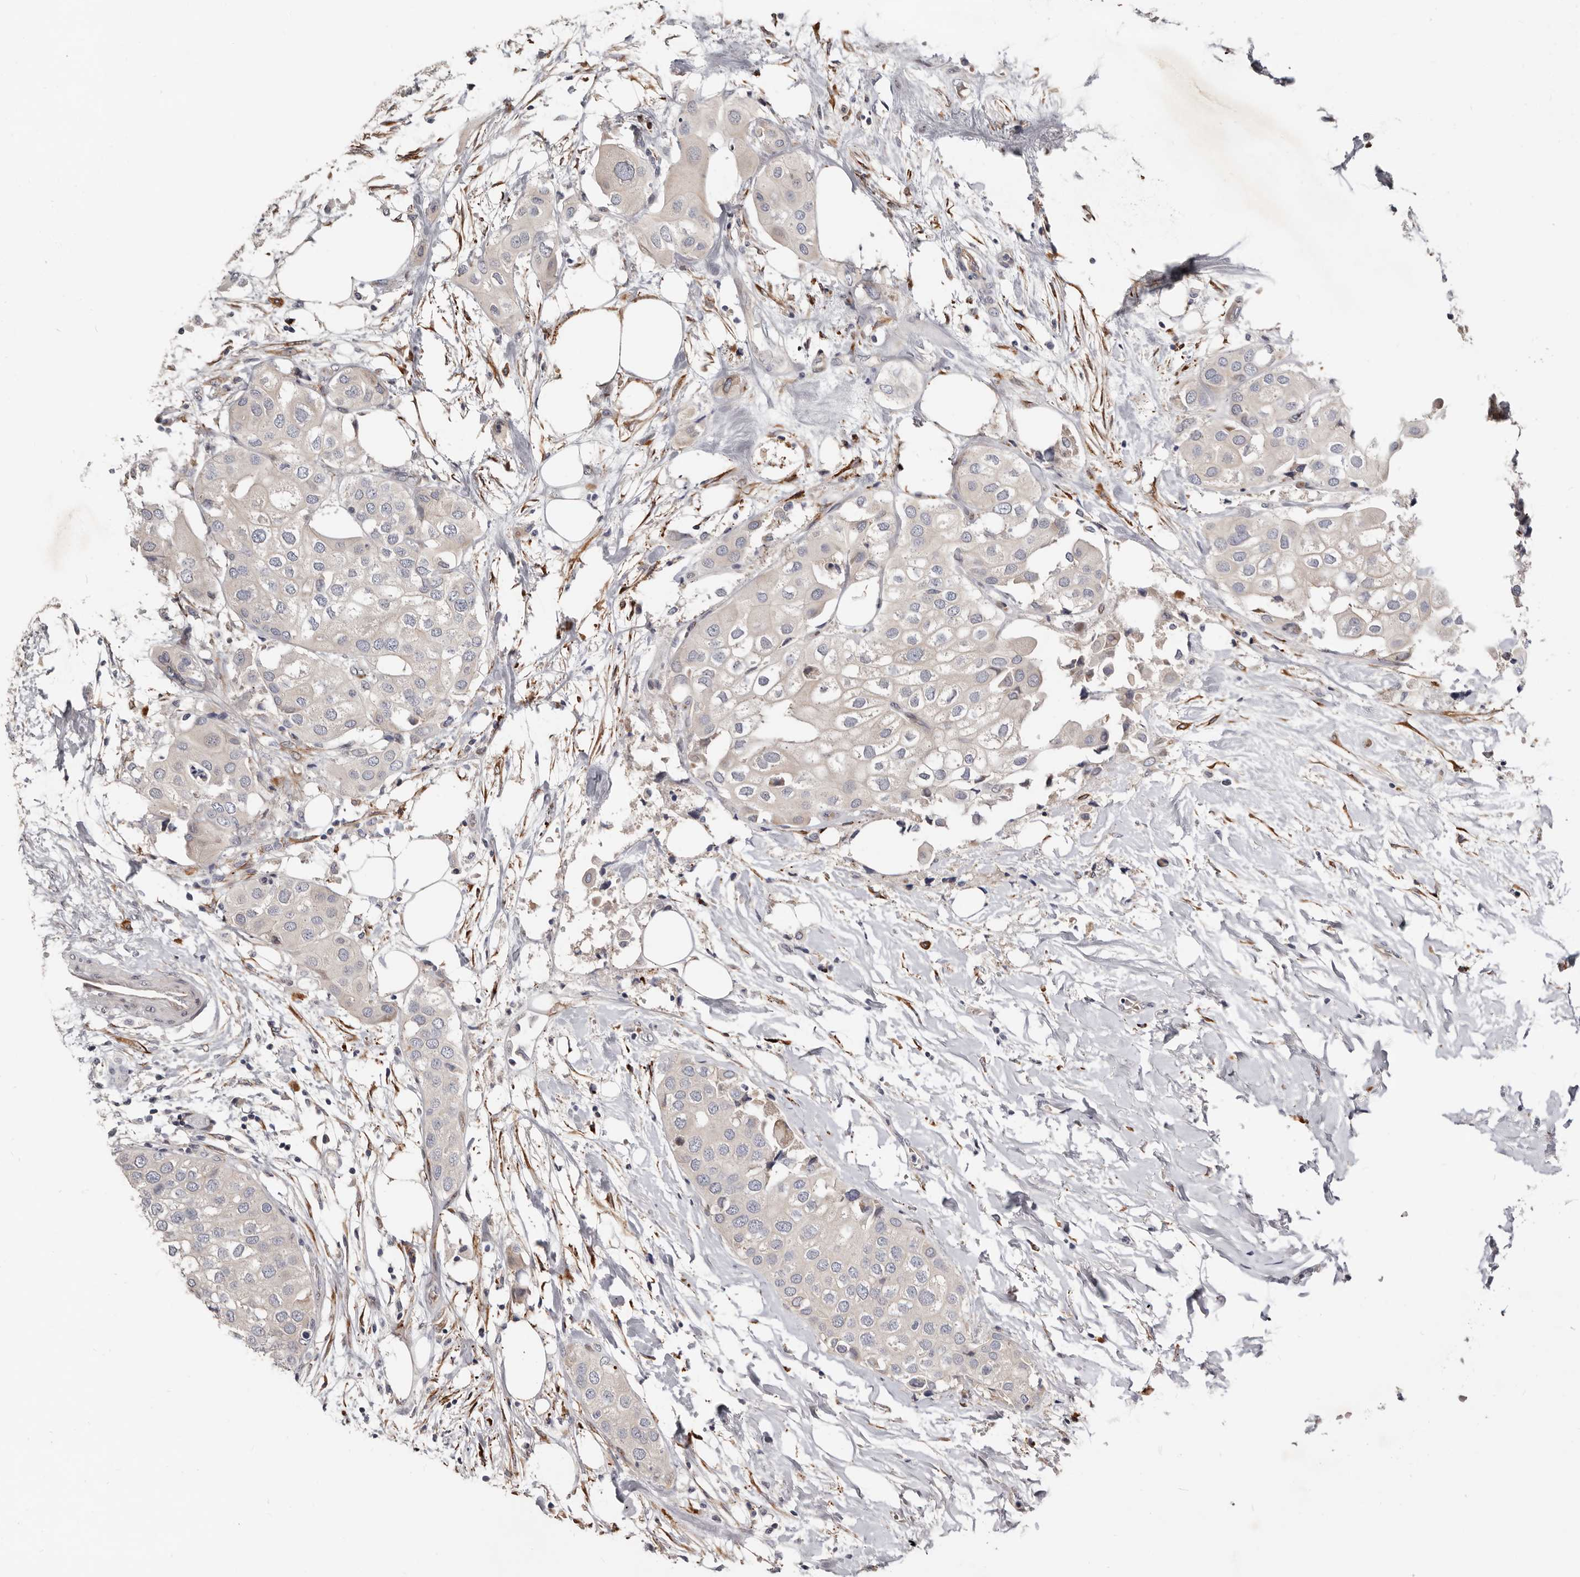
{"staining": {"intensity": "negative", "quantity": "none", "location": "none"}, "tissue": "urothelial cancer", "cell_type": "Tumor cells", "image_type": "cancer", "snomed": [{"axis": "morphology", "description": "Urothelial carcinoma, High grade"}, {"axis": "topography", "description": "Urinary bladder"}], "caption": "High power microscopy micrograph of an immunohistochemistry photomicrograph of high-grade urothelial carcinoma, revealing no significant expression in tumor cells. (DAB (3,3'-diaminobenzidine) immunohistochemistry visualized using brightfield microscopy, high magnification).", "gene": "USH1C", "patient": {"sex": "male", "age": 64}}